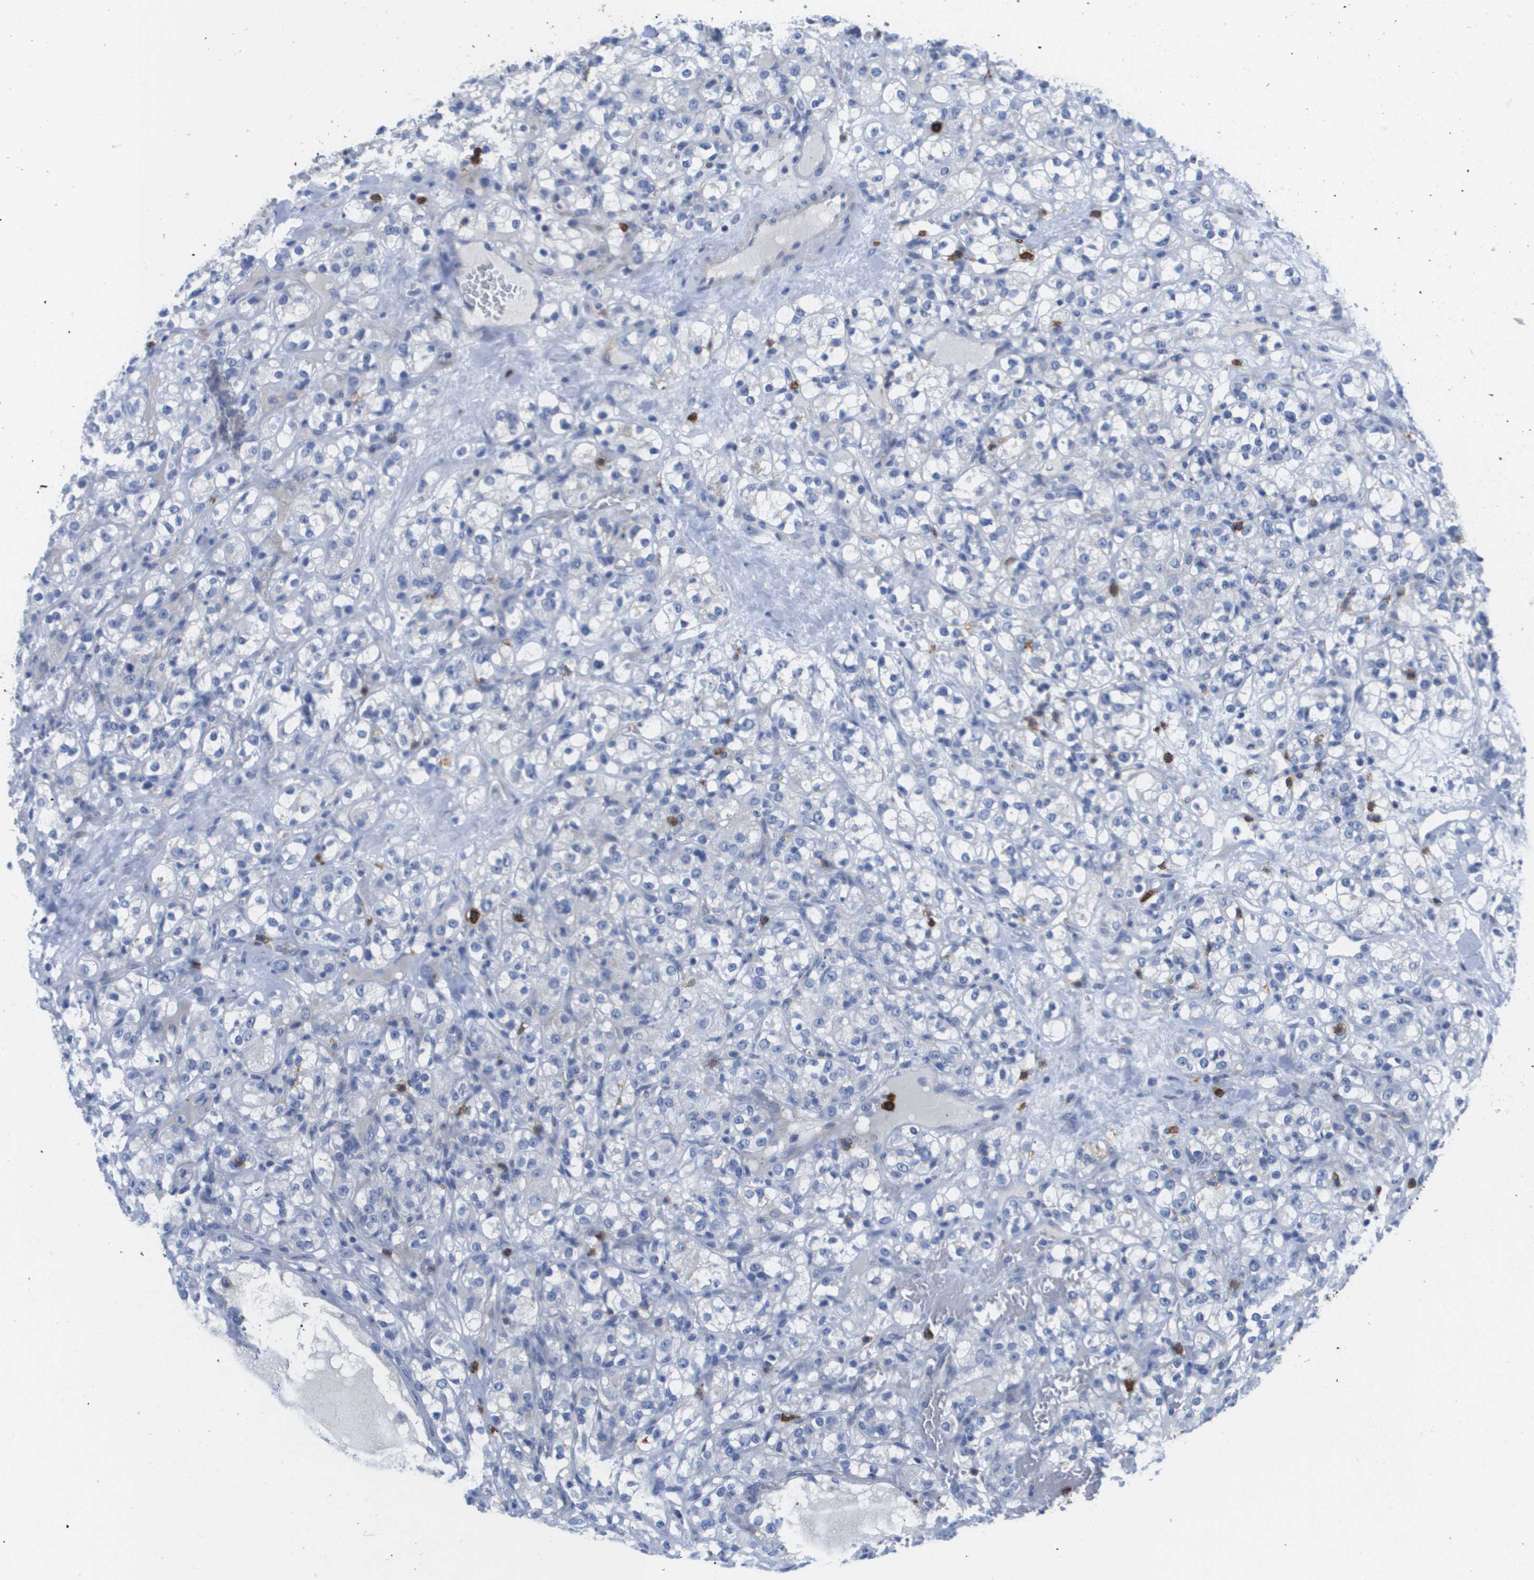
{"staining": {"intensity": "negative", "quantity": "none", "location": "none"}, "tissue": "renal cancer", "cell_type": "Tumor cells", "image_type": "cancer", "snomed": [{"axis": "morphology", "description": "Normal tissue, NOS"}, {"axis": "morphology", "description": "Adenocarcinoma, NOS"}, {"axis": "topography", "description": "Kidney"}], "caption": "High power microscopy histopathology image of an IHC photomicrograph of renal cancer, revealing no significant positivity in tumor cells.", "gene": "MS4A1", "patient": {"sex": "male", "age": 61}}